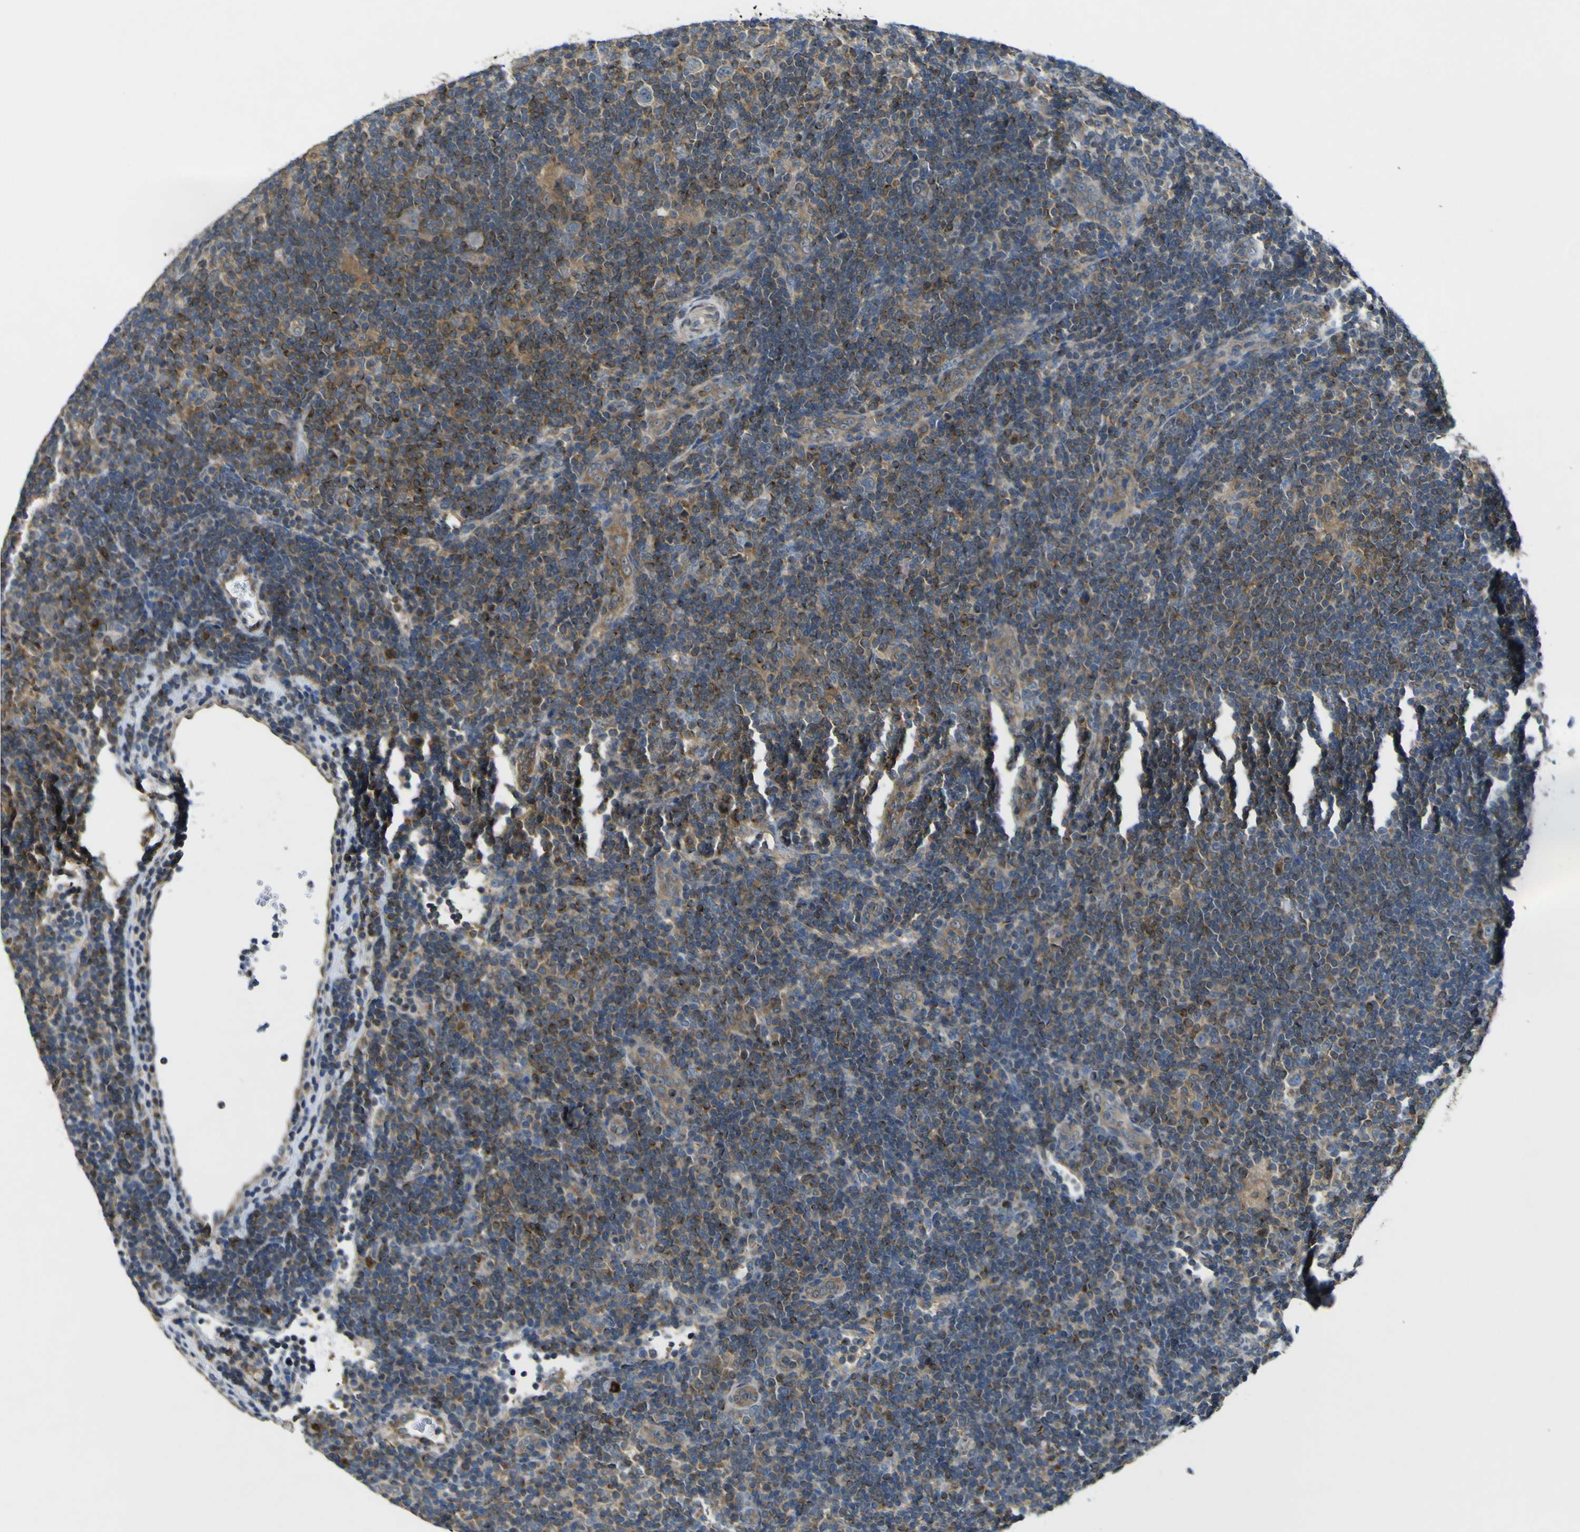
{"staining": {"intensity": "weak", "quantity": ">75%", "location": "cytoplasmic/membranous"}, "tissue": "lymphoma", "cell_type": "Tumor cells", "image_type": "cancer", "snomed": [{"axis": "morphology", "description": "Hodgkin's disease, NOS"}, {"axis": "topography", "description": "Lymph node"}], "caption": "The image exhibits a brown stain indicating the presence of a protein in the cytoplasmic/membranous of tumor cells in Hodgkin's disease.", "gene": "EML2", "patient": {"sex": "female", "age": 57}}